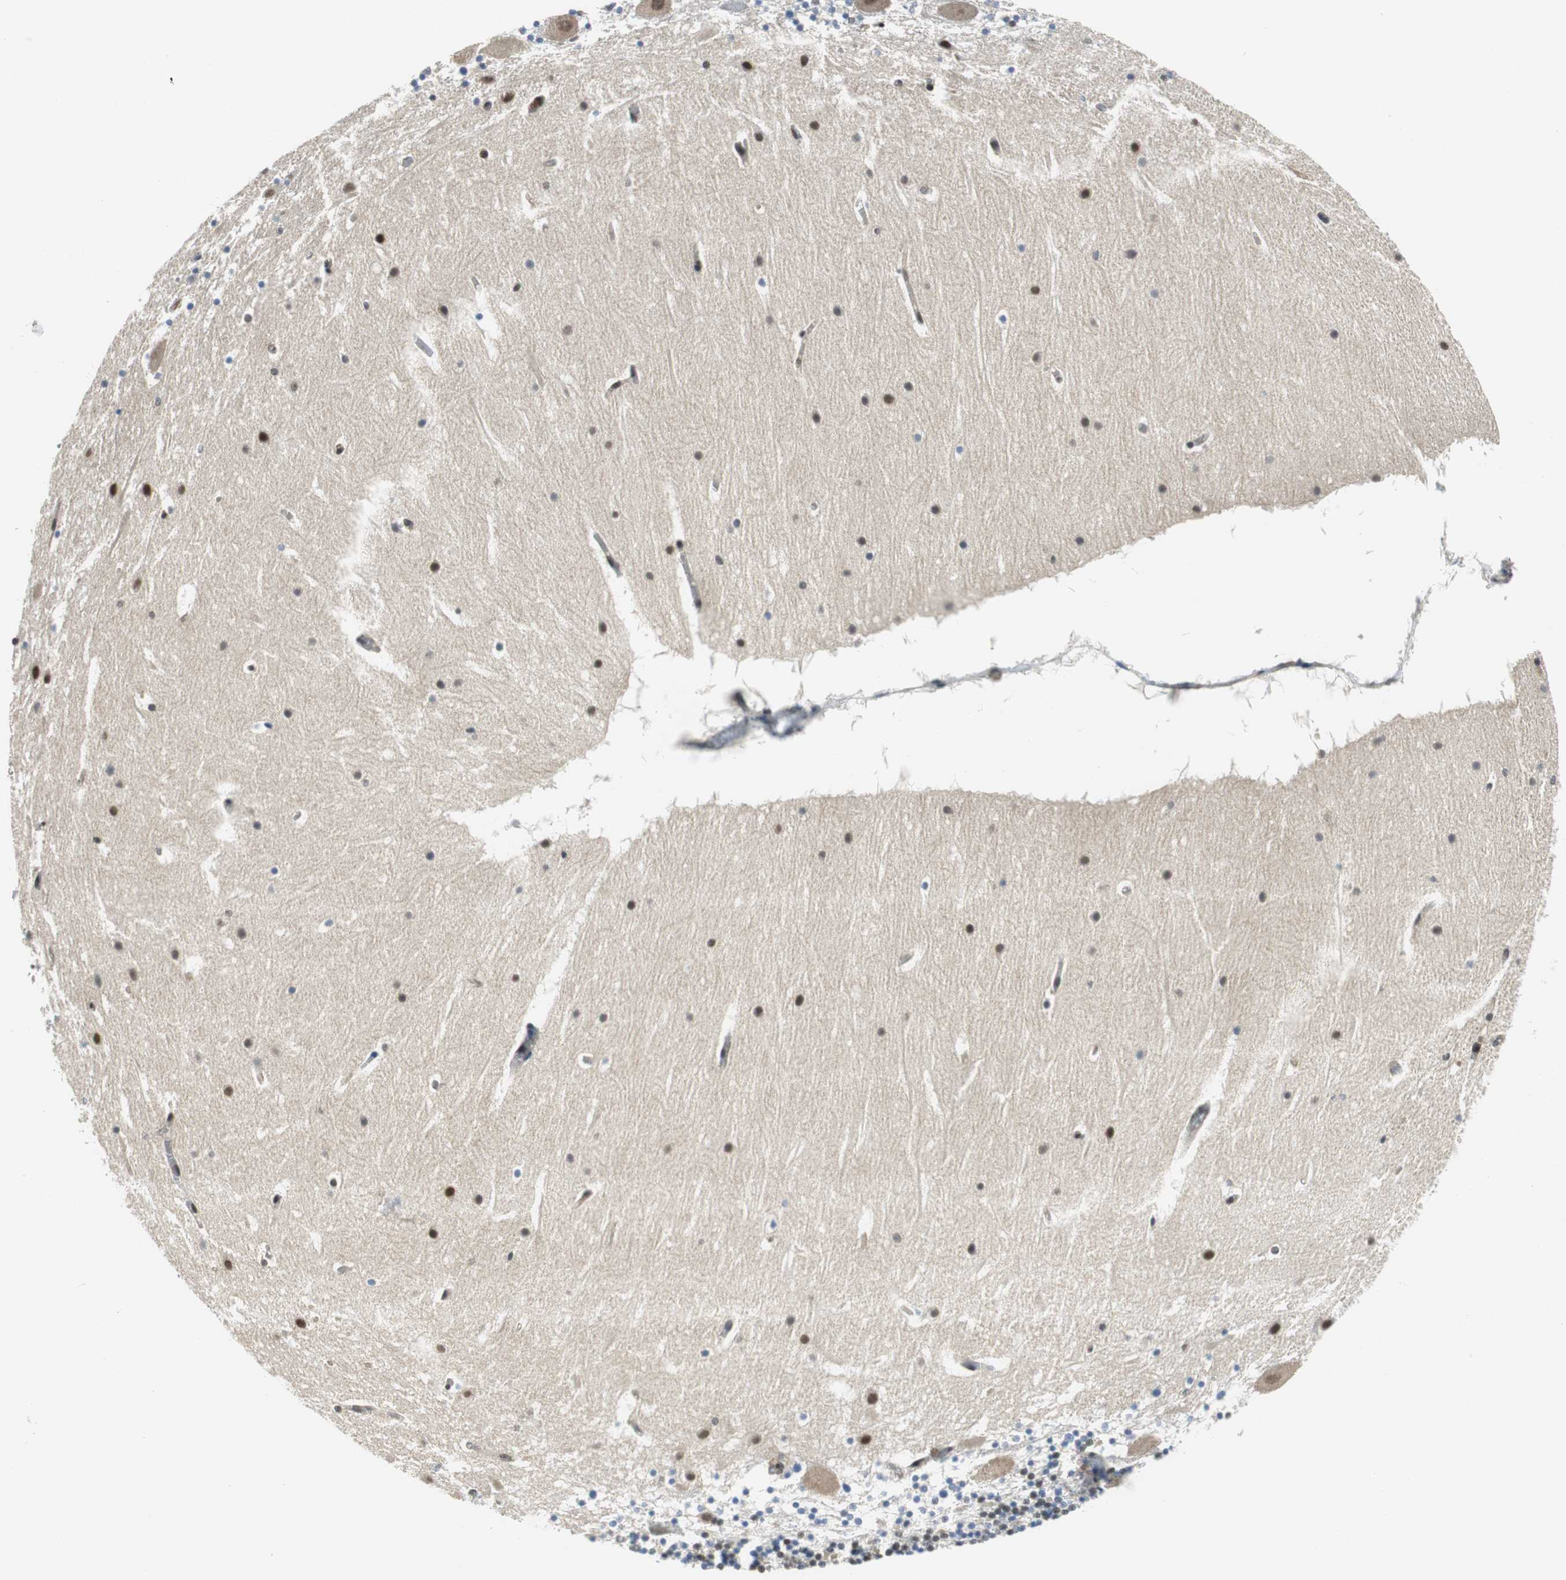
{"staining": {"intensity": "moderate", "quantity": "25%-75%", "location": "nuclear"}, "tissue": "cerebellum", "cell_type": "Cells in granular layer", "image_type": "normal", "snomed": [{"axis": "morphology", "description": "Normal tissue, NOS"}, {"axis": "topography", "description": "Cerebellum"}], "caption": "Cells in granular layer exhibit moderate nuclear expression in about 25%-75% of cells in normal cerebellum.", "gene": "ARPC3", "patient": {"sex": "male", "age": 45}}